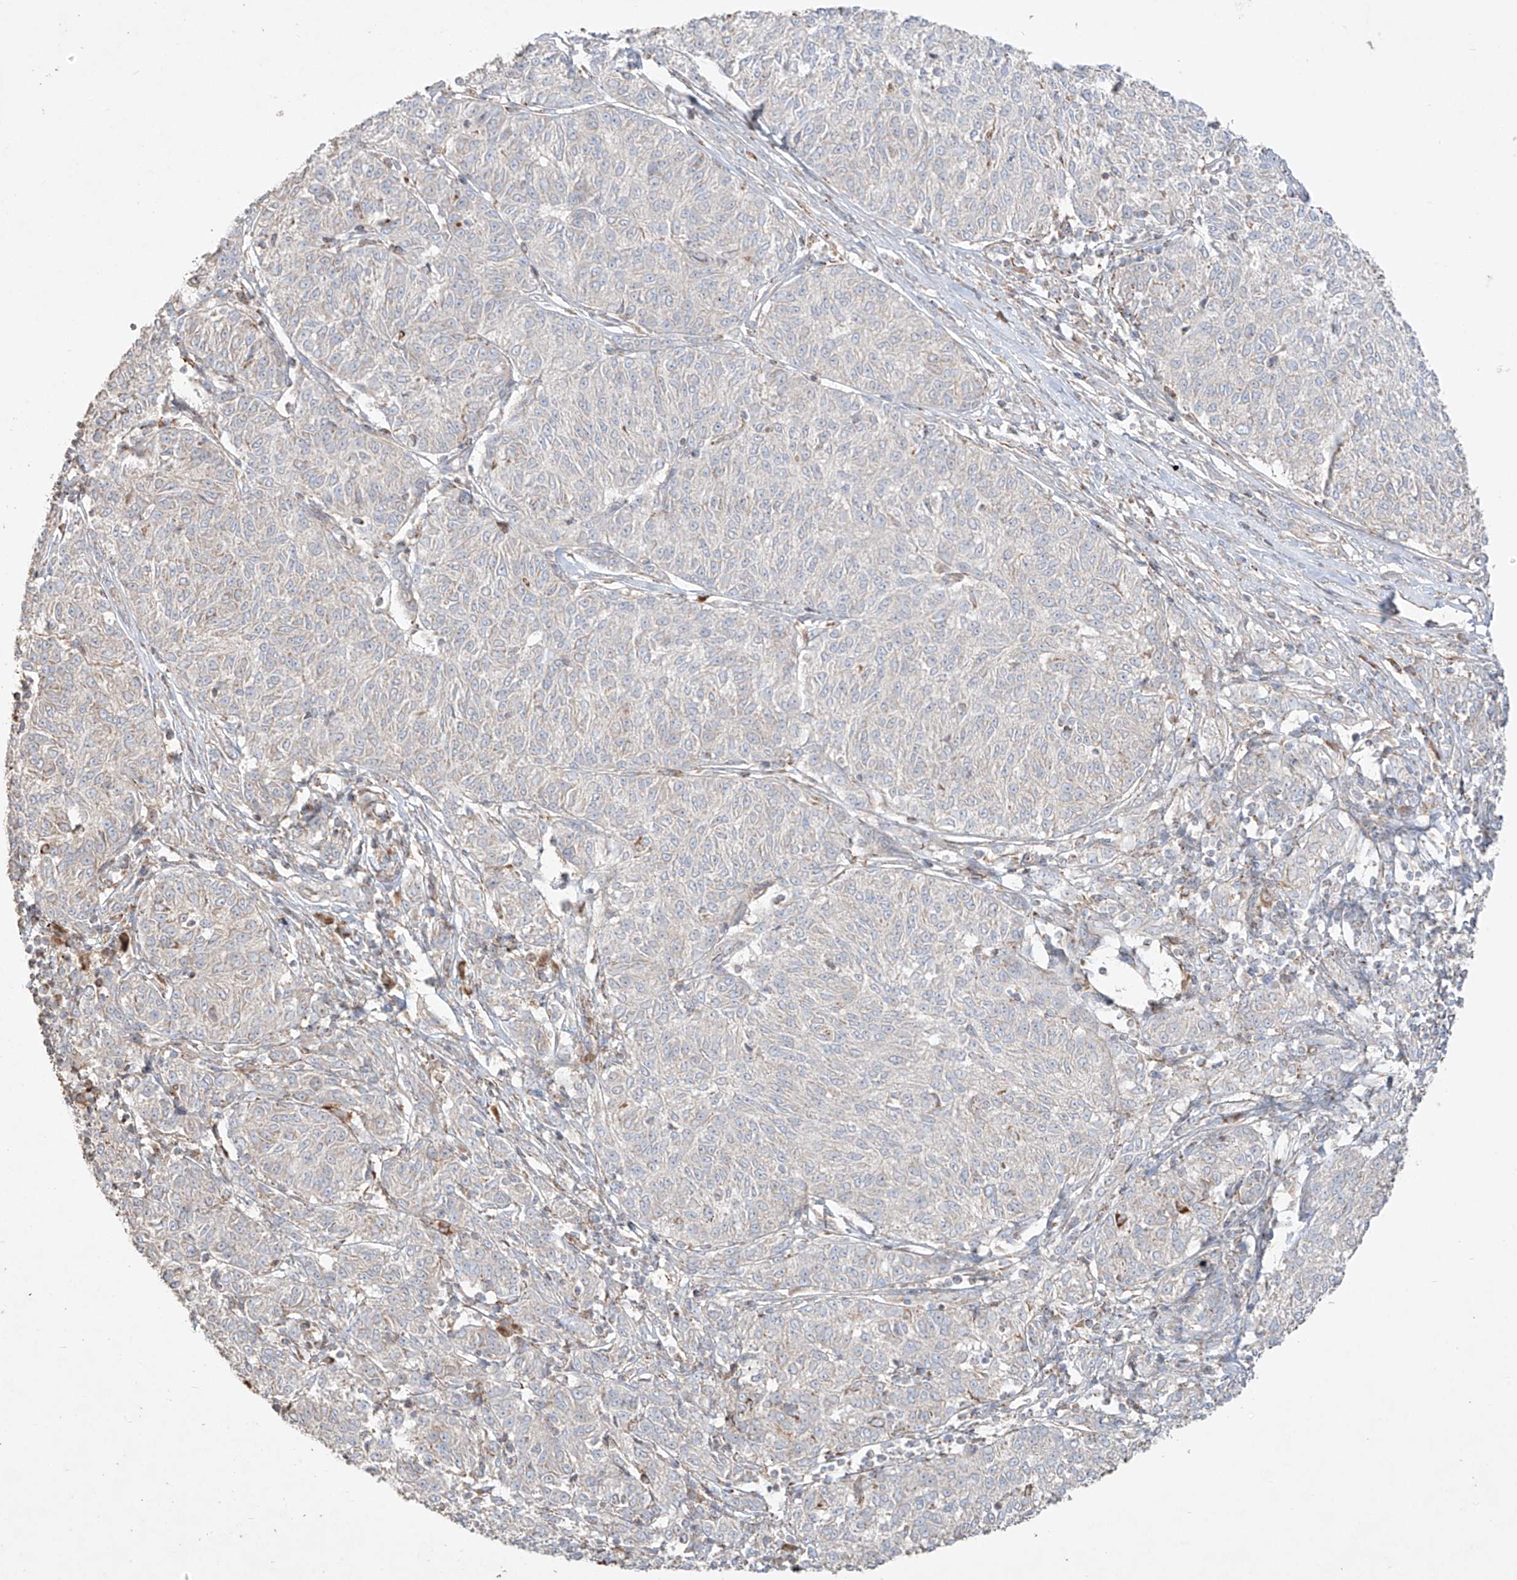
{"staining": {"intensity": "negative", "quantity": "none", "location": "none"}, "tissue": "melanoma", "cell_type": "Tumor cells", "image_type": "cancer", "snomed": [{"axis": "morphology", "description": "Malignant melanoma, NOS"}, {"axis": "topography", "description": "Skin"}], "caption": "An image of human malignant melanoma is negative for staining in tumor cells. Nuclei are stained in blue.", "gene": "COLGALT2", "patient": {"sex": "female", "age": 72}}